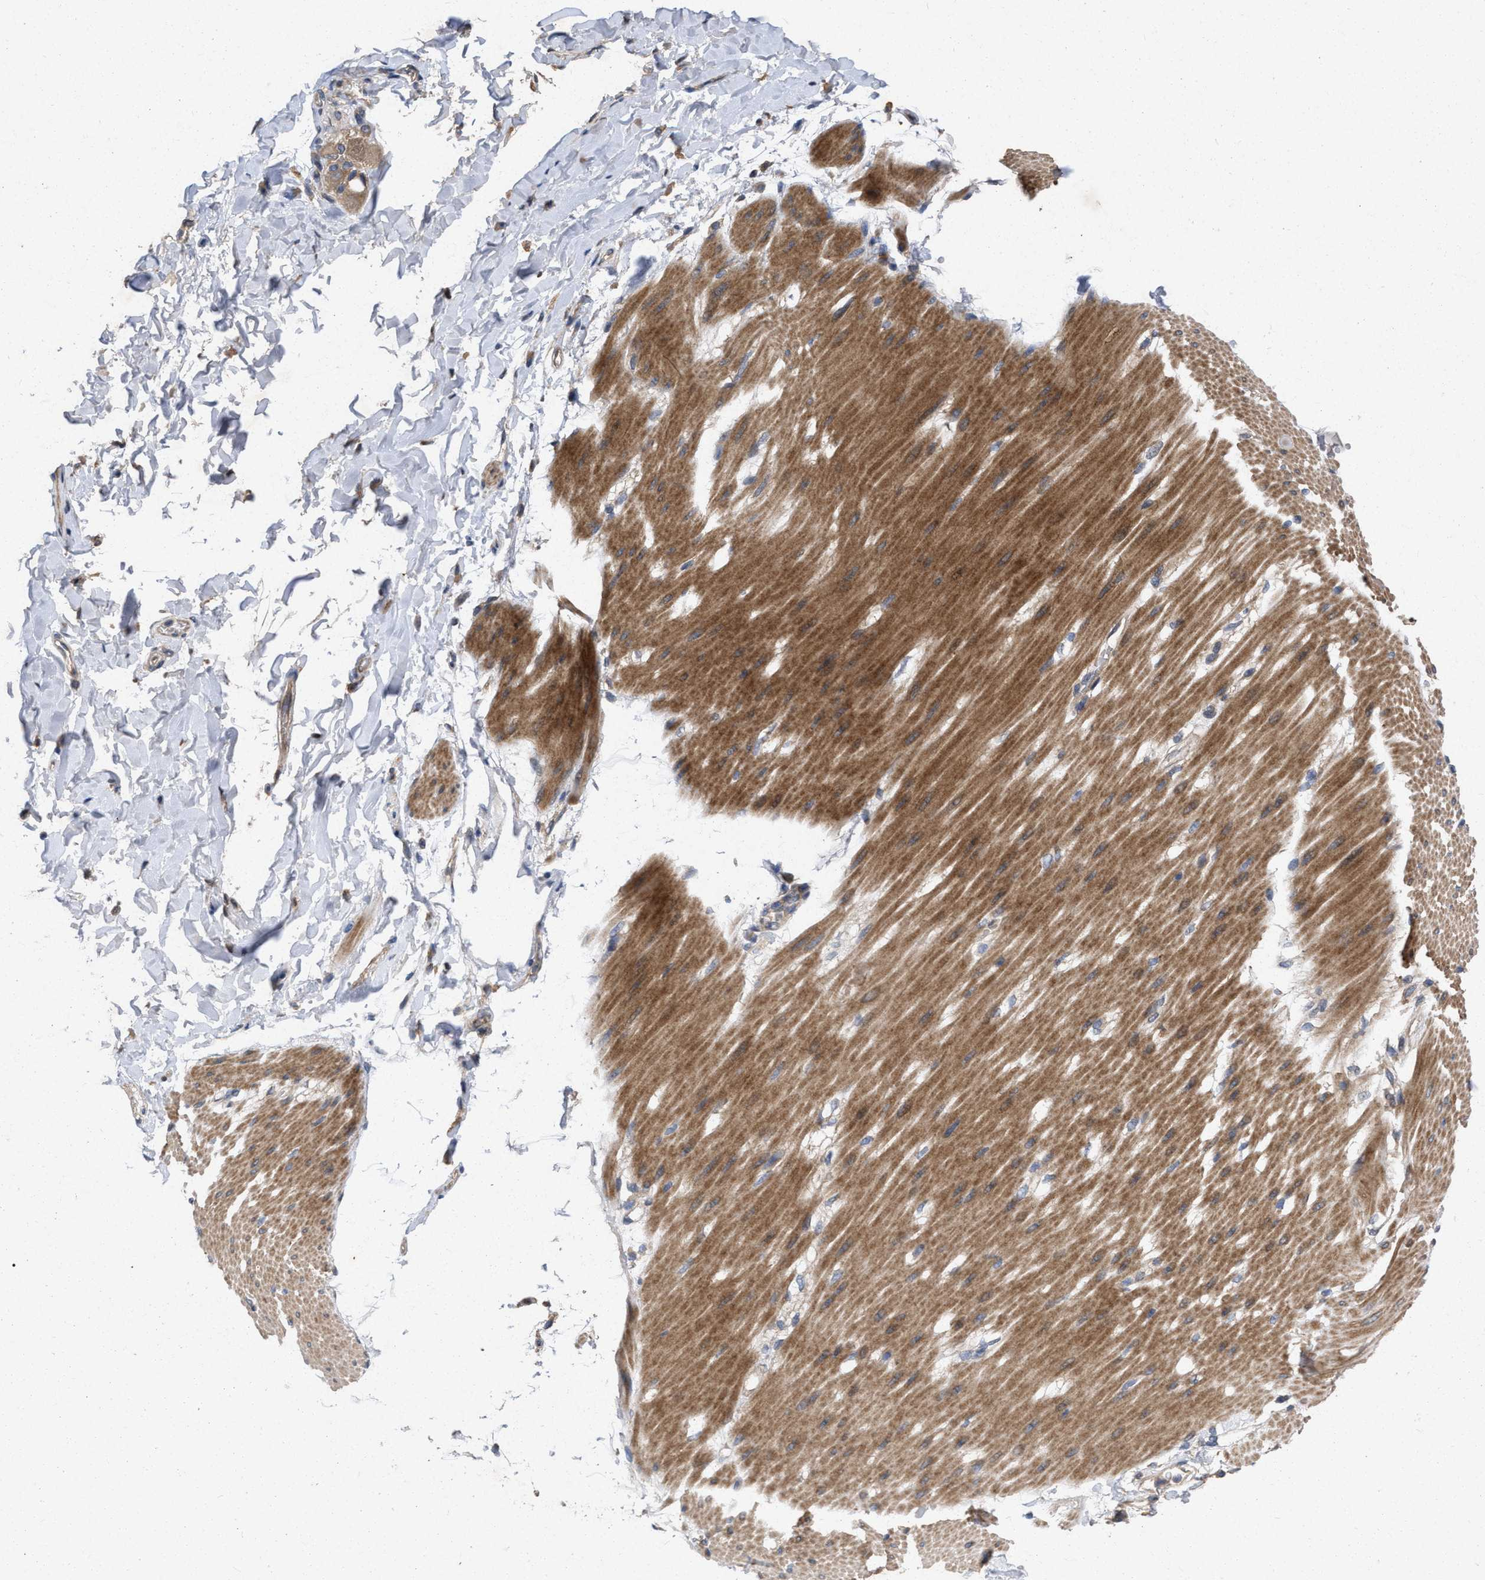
{"staining": {"intensity": "moderate", "quantity": ">75%", "location": "cytoplasmic/membranous"}, "tissue": "adipose tissue", "cell_type": "Adipocytes", "image_type": "normal", "snomed": [{"axis": "morphology", "description": "Normal tissue, NOS"}, {"axis": "morphology", "description": "Adenocarcinoma, NOS"}, {"axis": "topography", "description": "Duodenum"}, {"axis": "topography", "description": "Peripheral nerve tissue"}], "caption": "Adipose tissue stained with DAB (3,3'-diaminobenzidine) IHC reveals medium levels of moderate cytoplasmic/membranous staining in about >75% of adipocytes.", "gene": "CDKN2C", "patient": {"sex": "female", "age": 60}}